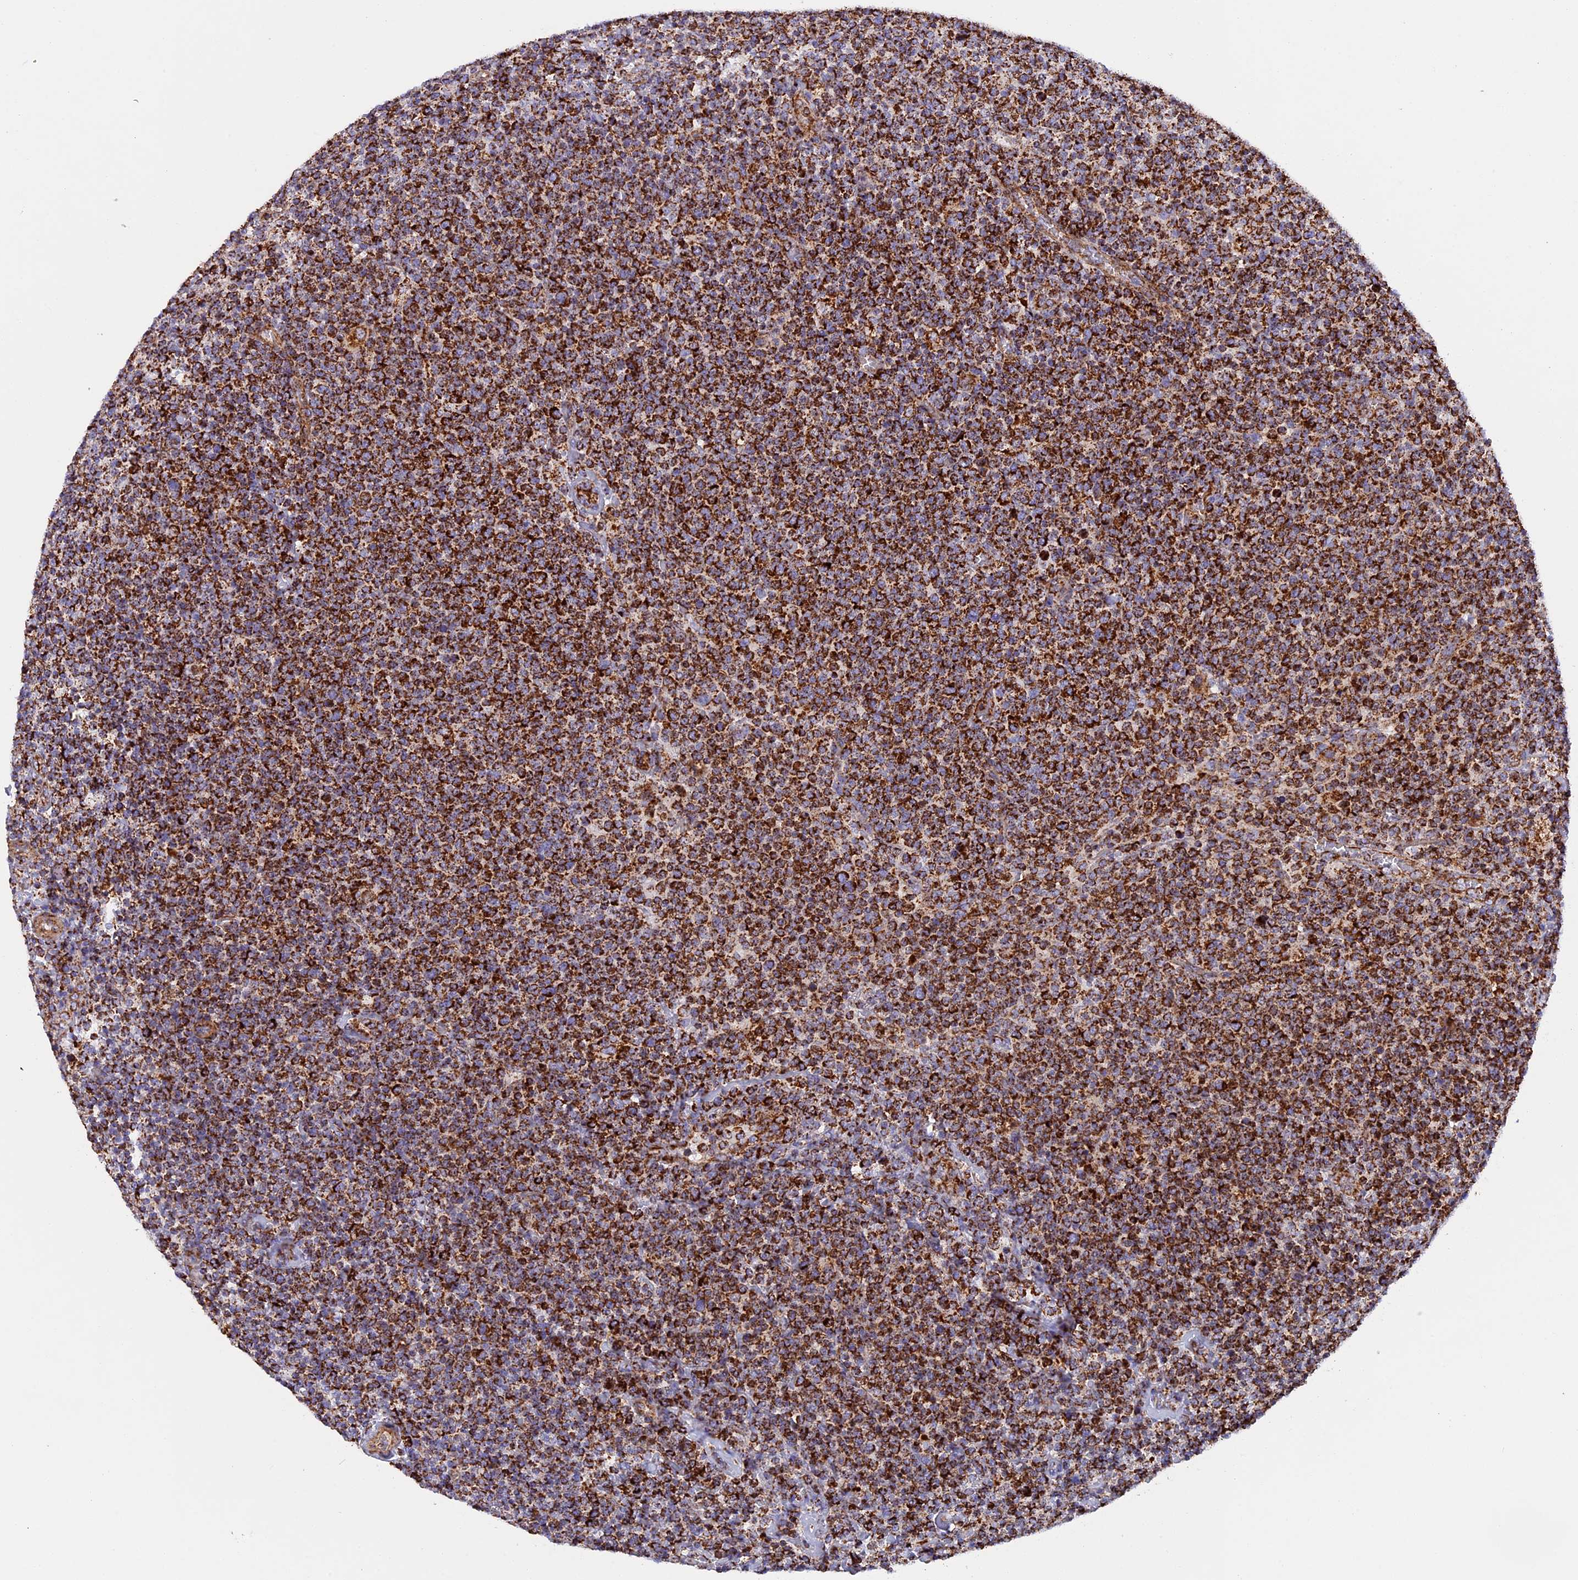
{"staining": {"intensity": "strong", "quantity": ">75%", "location": "cytoplasmic/membranous"}, "tissue": "lymphoma", "cell_type": "Tumor cells", "image_type": "cancer", "snomed": [{"axis": "morphology", "description": "Malignant lymphoma, non-Hodgkin's type, High grade"}, {"axis": "topography", "description": "Lymph node"}], "caption": "Immunohistochemistry (IHC) photomicrograph of neoplastic tissue: lymphoma stained using immunohistochemistry (IHC) demonstrates high levels of strong protein expression localized specifically in the cytoplasmic/membranous of tumor cells, appearing as a cytoplasmic/membranous brown color.", "gene": "UQCRB", "patient": {"sex": "male", "age": 61}}